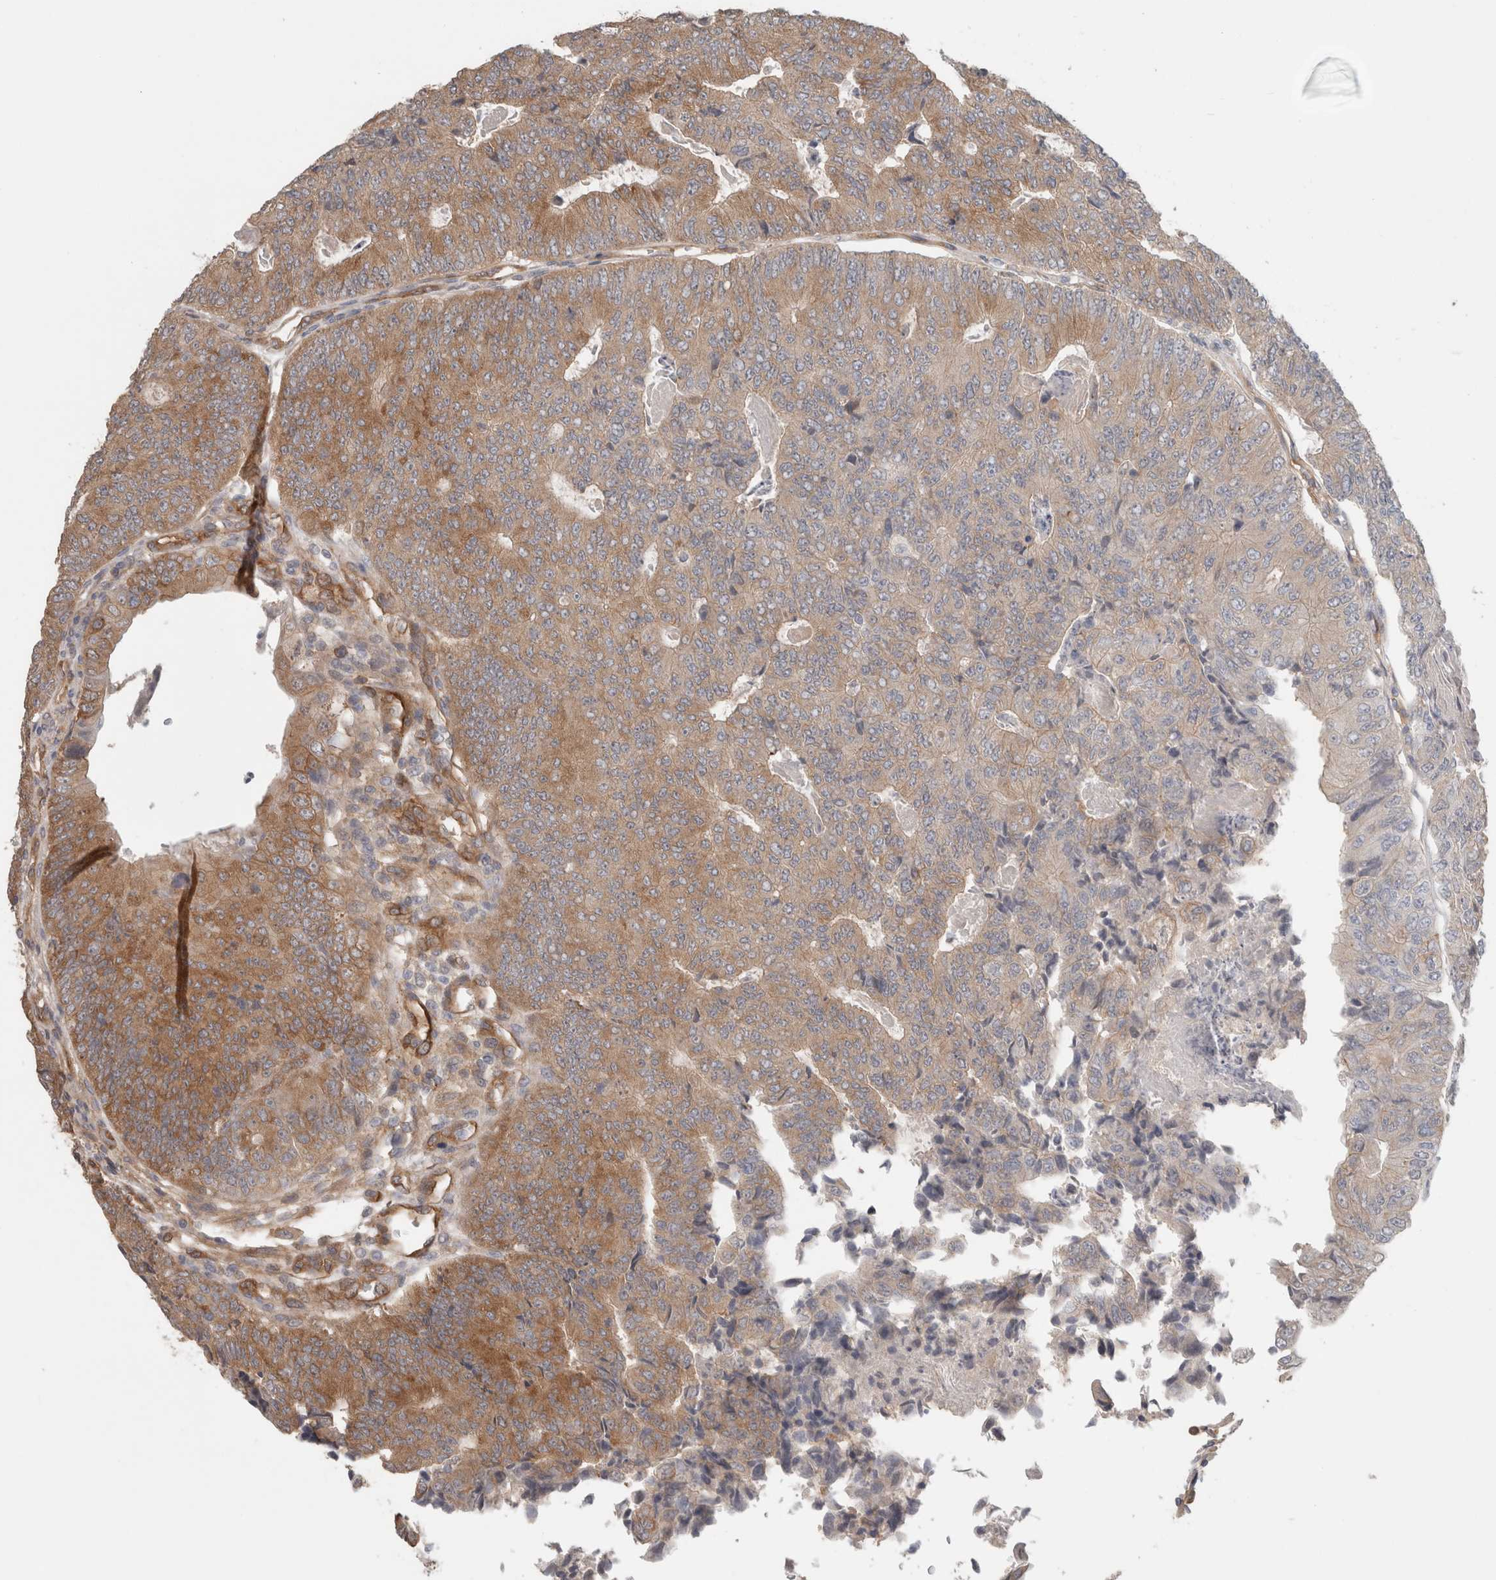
{"staining": {"intensity": "moderate", "quantity": ">75%", "location": "cytoplasmic/membranous"}, "tissue": "colorectal cancer", "cell_type": "Tumor cells", "image_type": "cancer", "snomed": [{"axis": "morphology", "description": "Adenocarcinoma, NOS"}, {"axis": "topography", "description": "Colon"}], "caption": "Moderate cytoplasmic/membranous positivity is identified in about >75% of tumor cells in adenocarcinoma (colorectal). The protein of interest is shown in brown color, while the nuclei are stained blue.", "gene": "RASAL2", "patient": {"sex": "female", "age": 67}}